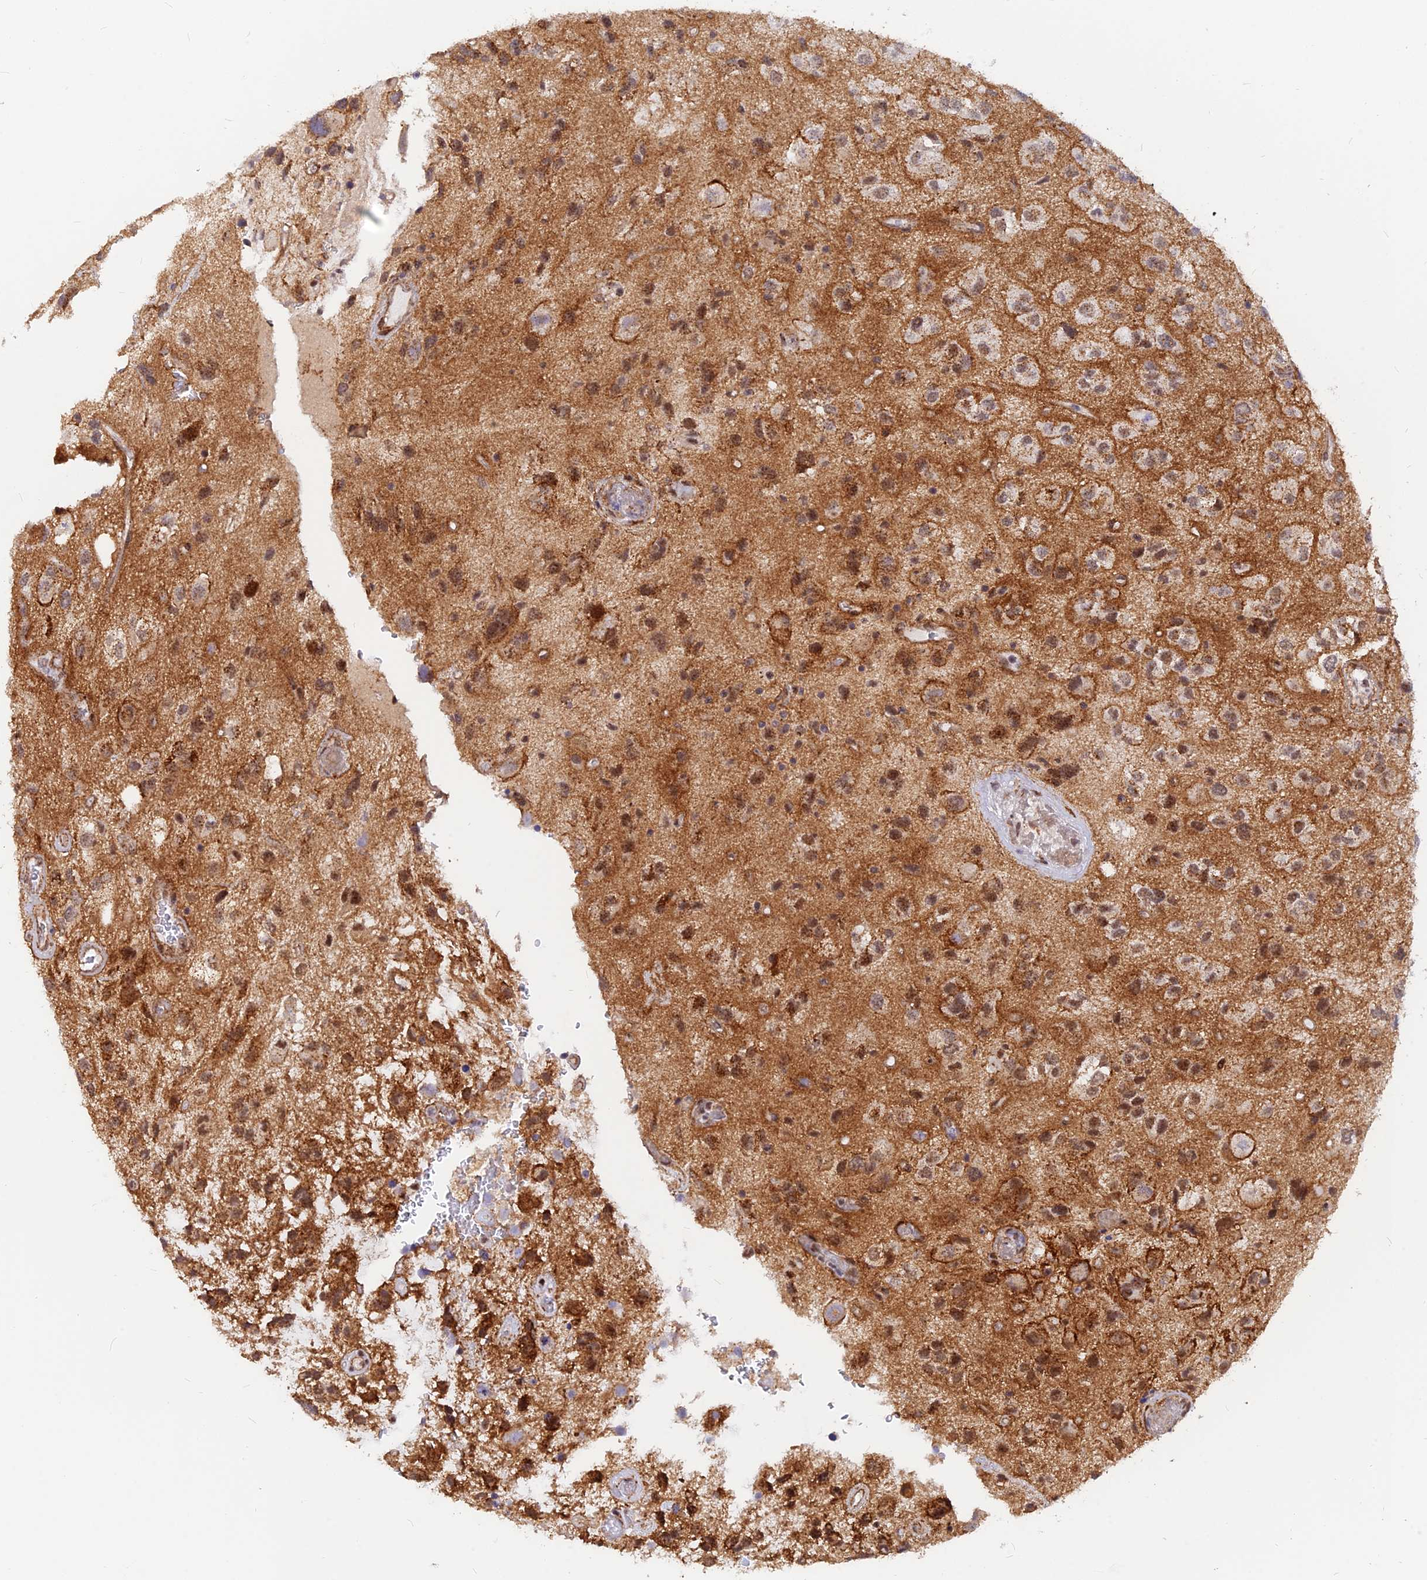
{"staining": {"intensity": "strong", "quantity": "25%-75%", "location": "cytoplasmic/membranous,nuclear"}, "tissue": "glioma", "cell_type": "Tumor cells", "image_type": "cancer", "snomed": [{"axis": "morphology", "description": "Glioma, malignant, Low grade"}, {"axis": "topography", "description": "Brain"}], "caption": "Low-grade glioma (malignant) was stained to show a protein in brown. There is high levels of strong cytoplasmic/membranous and nuclear staining in approximately 25%-75% of tumor cells.", "gene": "VSTM2L", "patient": {"sex": "male", "age": 66}}